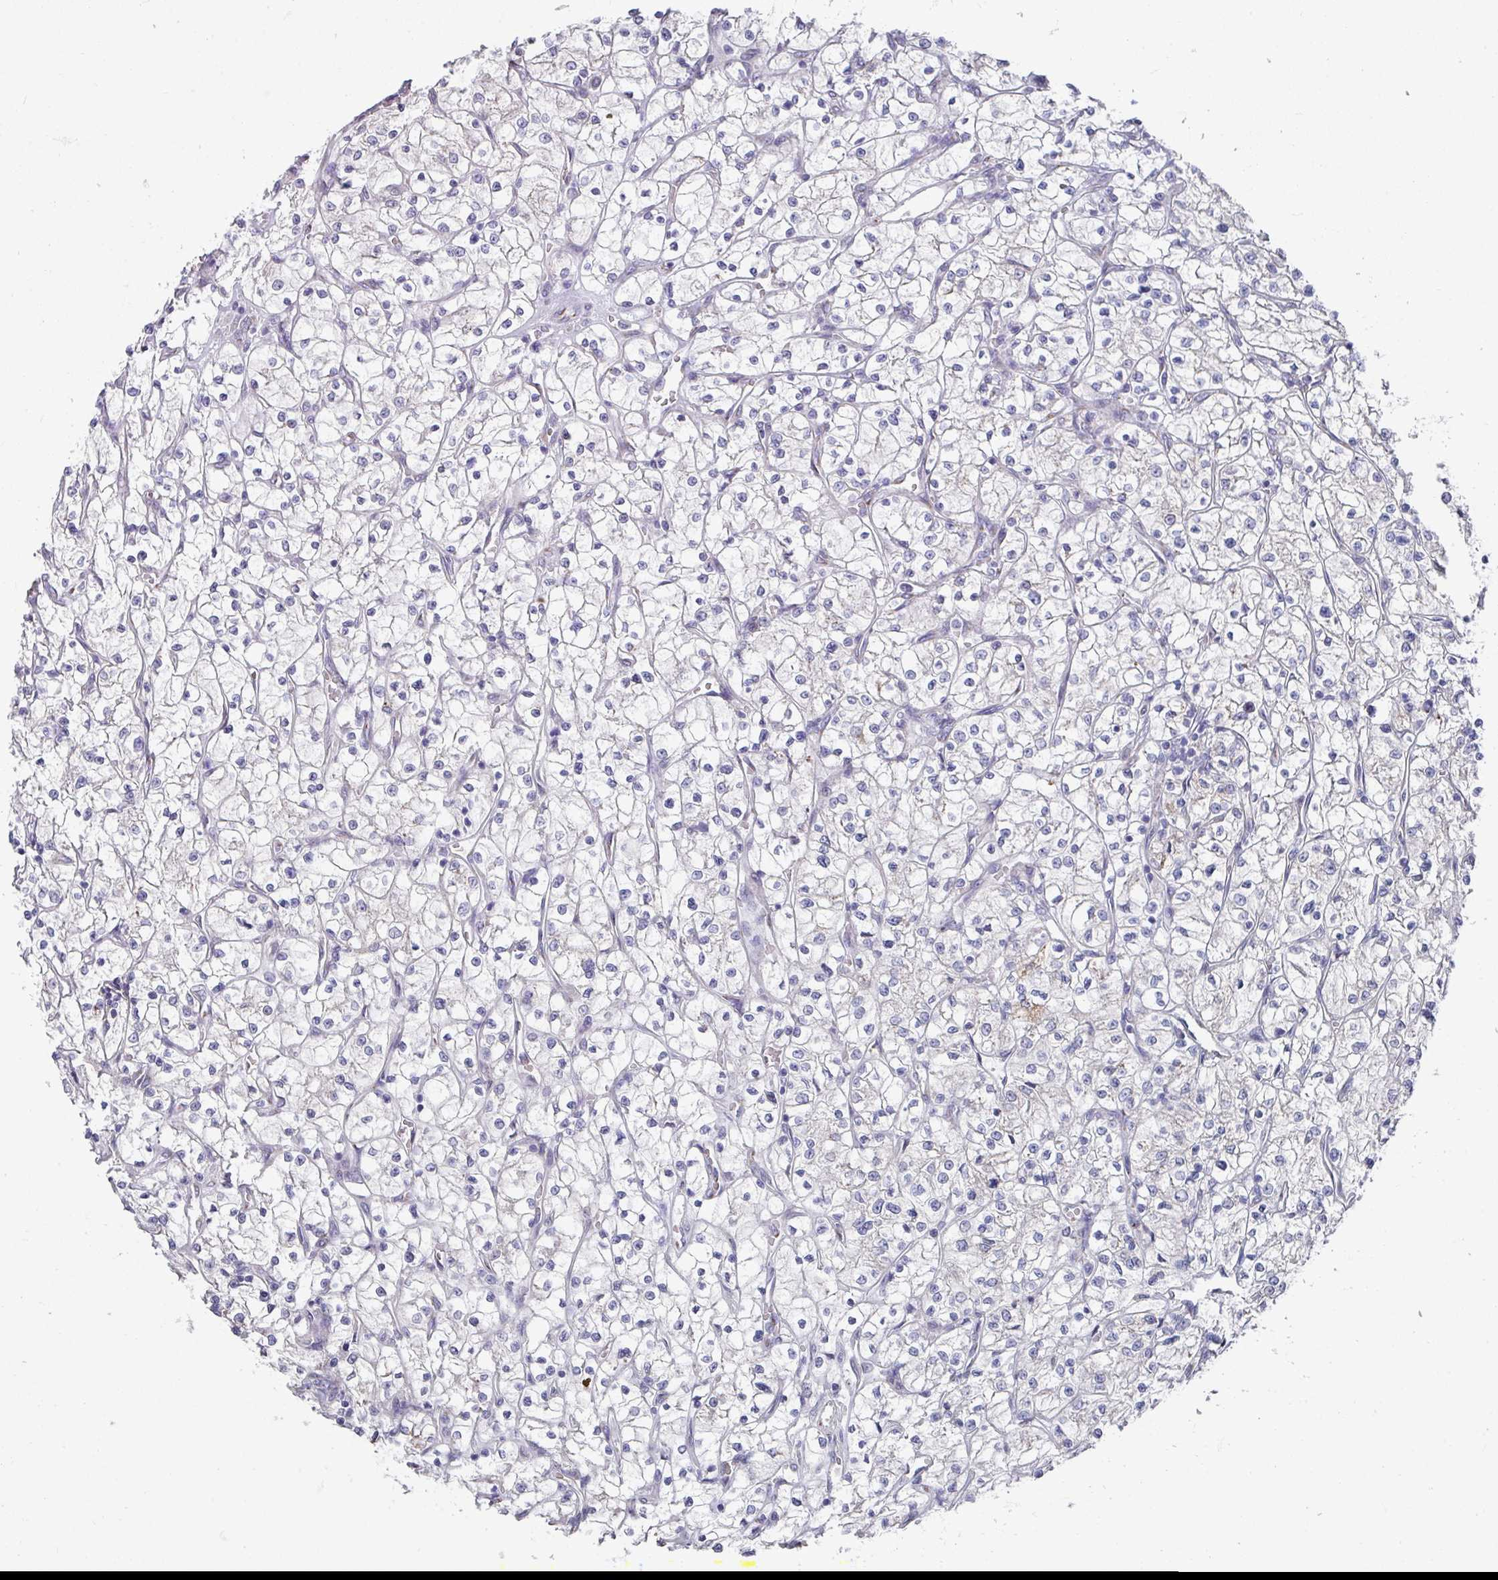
{"staining": {"intensity": "negative", "quantity": "none", "location": "none"}, "tissue": "renal cancer", "cell_type": "Tumor cells", "image_type": "cancer", "snomed": [{"axis": "morphology", "description": "Adenocarcinoma, NOS"}, {"axis": "topography", "description": "Kidney"}], "caption": "IHC photomicrograph of neoplastic tissue: renal cancer stained with DAB exhibits no significant protein expression in tumor cells.", "gene": "VKORC1L1", "patient": {"sex": "female", "age": 64}}